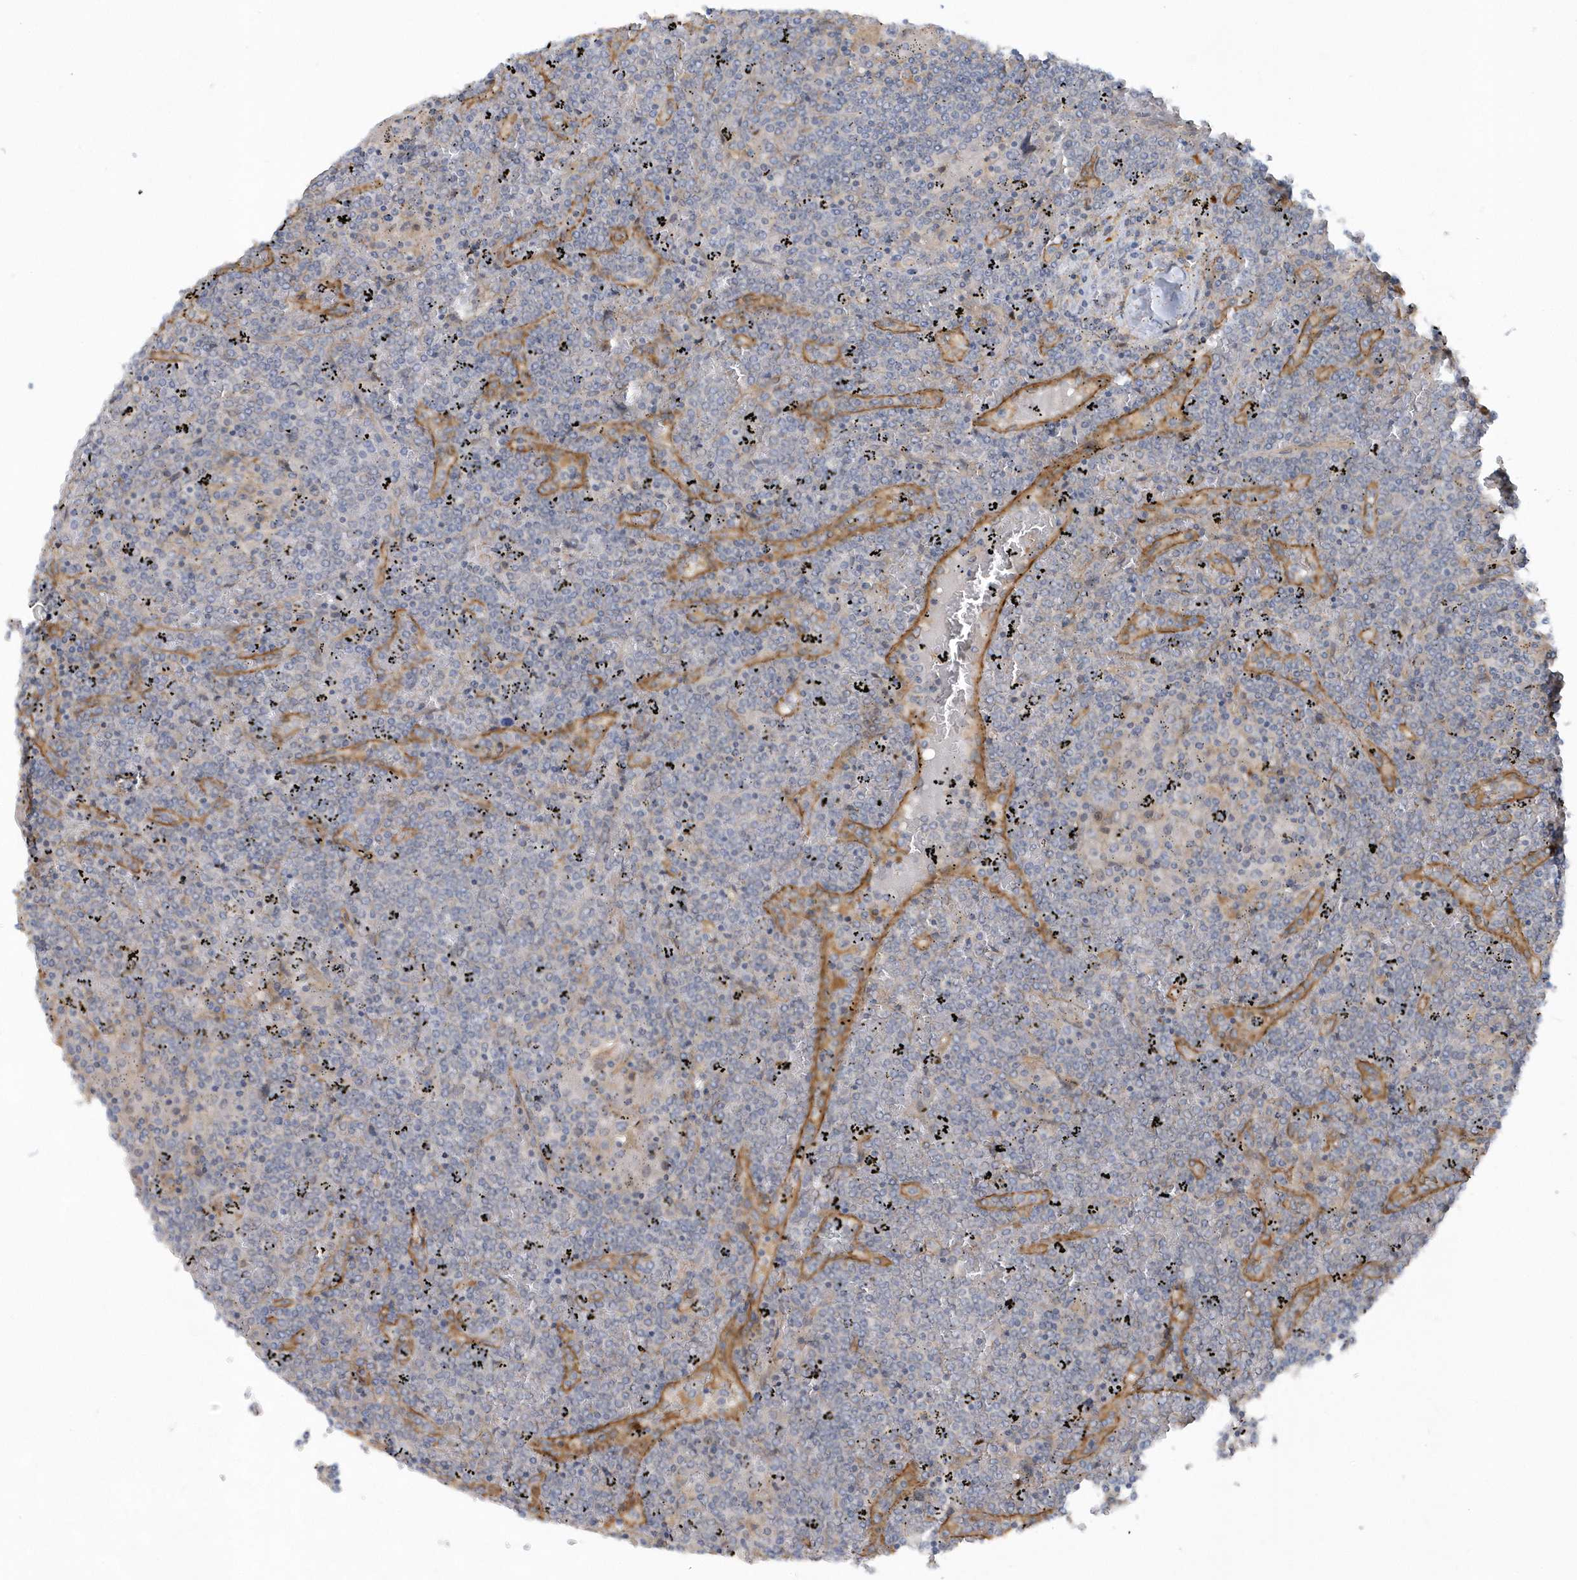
{"staining": {"intensity": "negative", "quantity": "none", "location": "none"}, "tissue": "lymphoma", "cell_type": "Tumor cells", "image_type": "cancer", "snomed": [{"axis": "morphology", "description": "Malignant lymphoma, non-Hodgkin's type, Low grade"}, {"axis": "topography", "description": "Spleen"}], "caption": "A photomicrograph of human lymphoma is negative for staining in tumor cells.", "gene": "RAI14", "patient": {"sex": "female", "age": 19}}